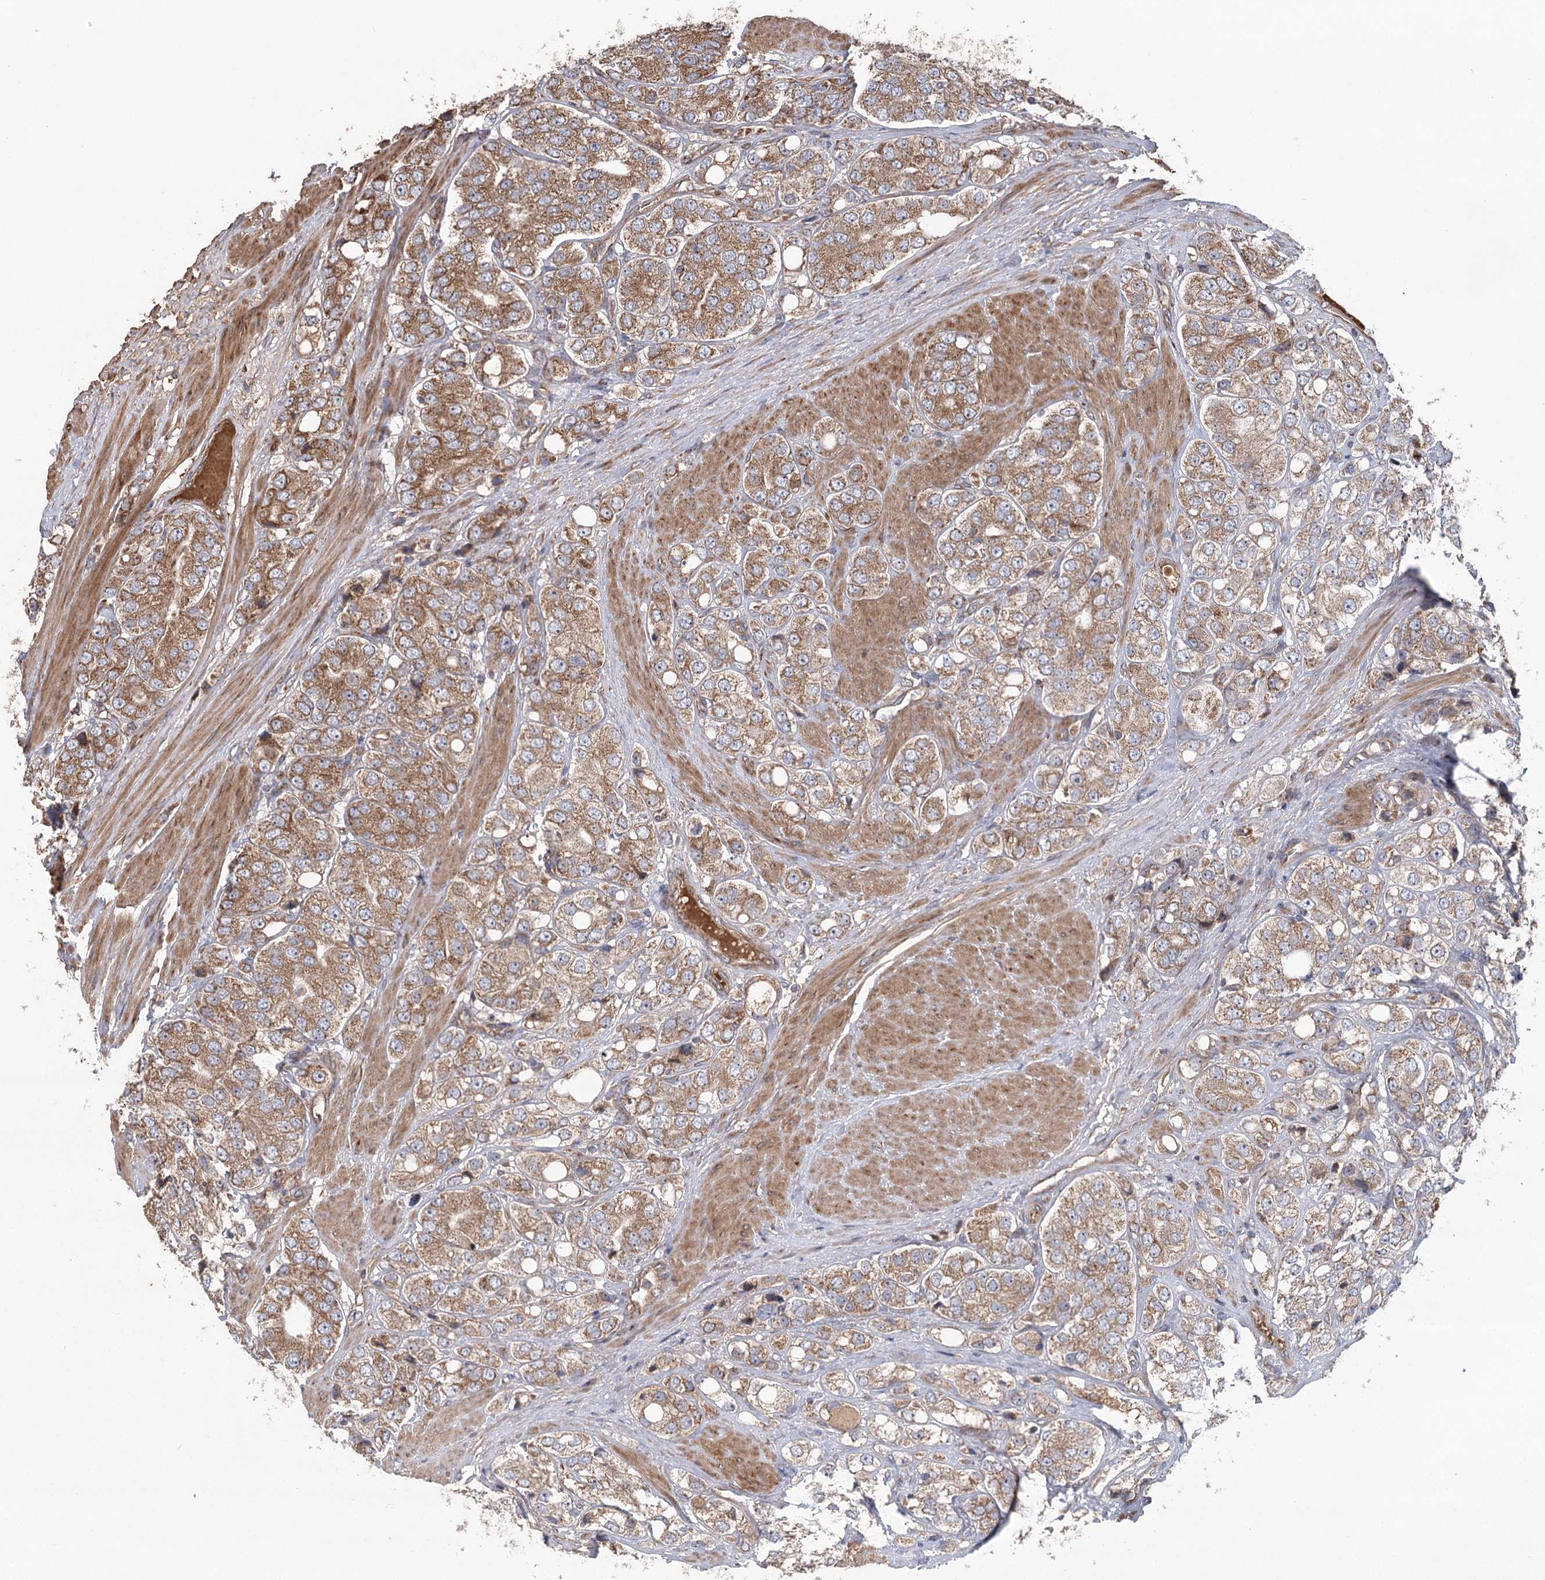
{"staining": {"intensity": "moderate", "quantity": ">75%", "location": "cytoplasmic/membranous"}, "tissue": "prostate cancer", "cell_type": "Tumor cells", "image_type": "cancer", "snomed": [{"axis": "morphology", "description": "Adenocarcinoma, High grade"}, {"axis": "topography", "description": "Prostate"}], "caption": "Adenocarcinoma (high-grade) (prostate) stained for a protein (brown) reveals moderate cytoplasmic/membranous positive expression in approximately >75% of tumor cells.", "gene": "RWDD4", "patient": {"sex": "male", "age": 50}}